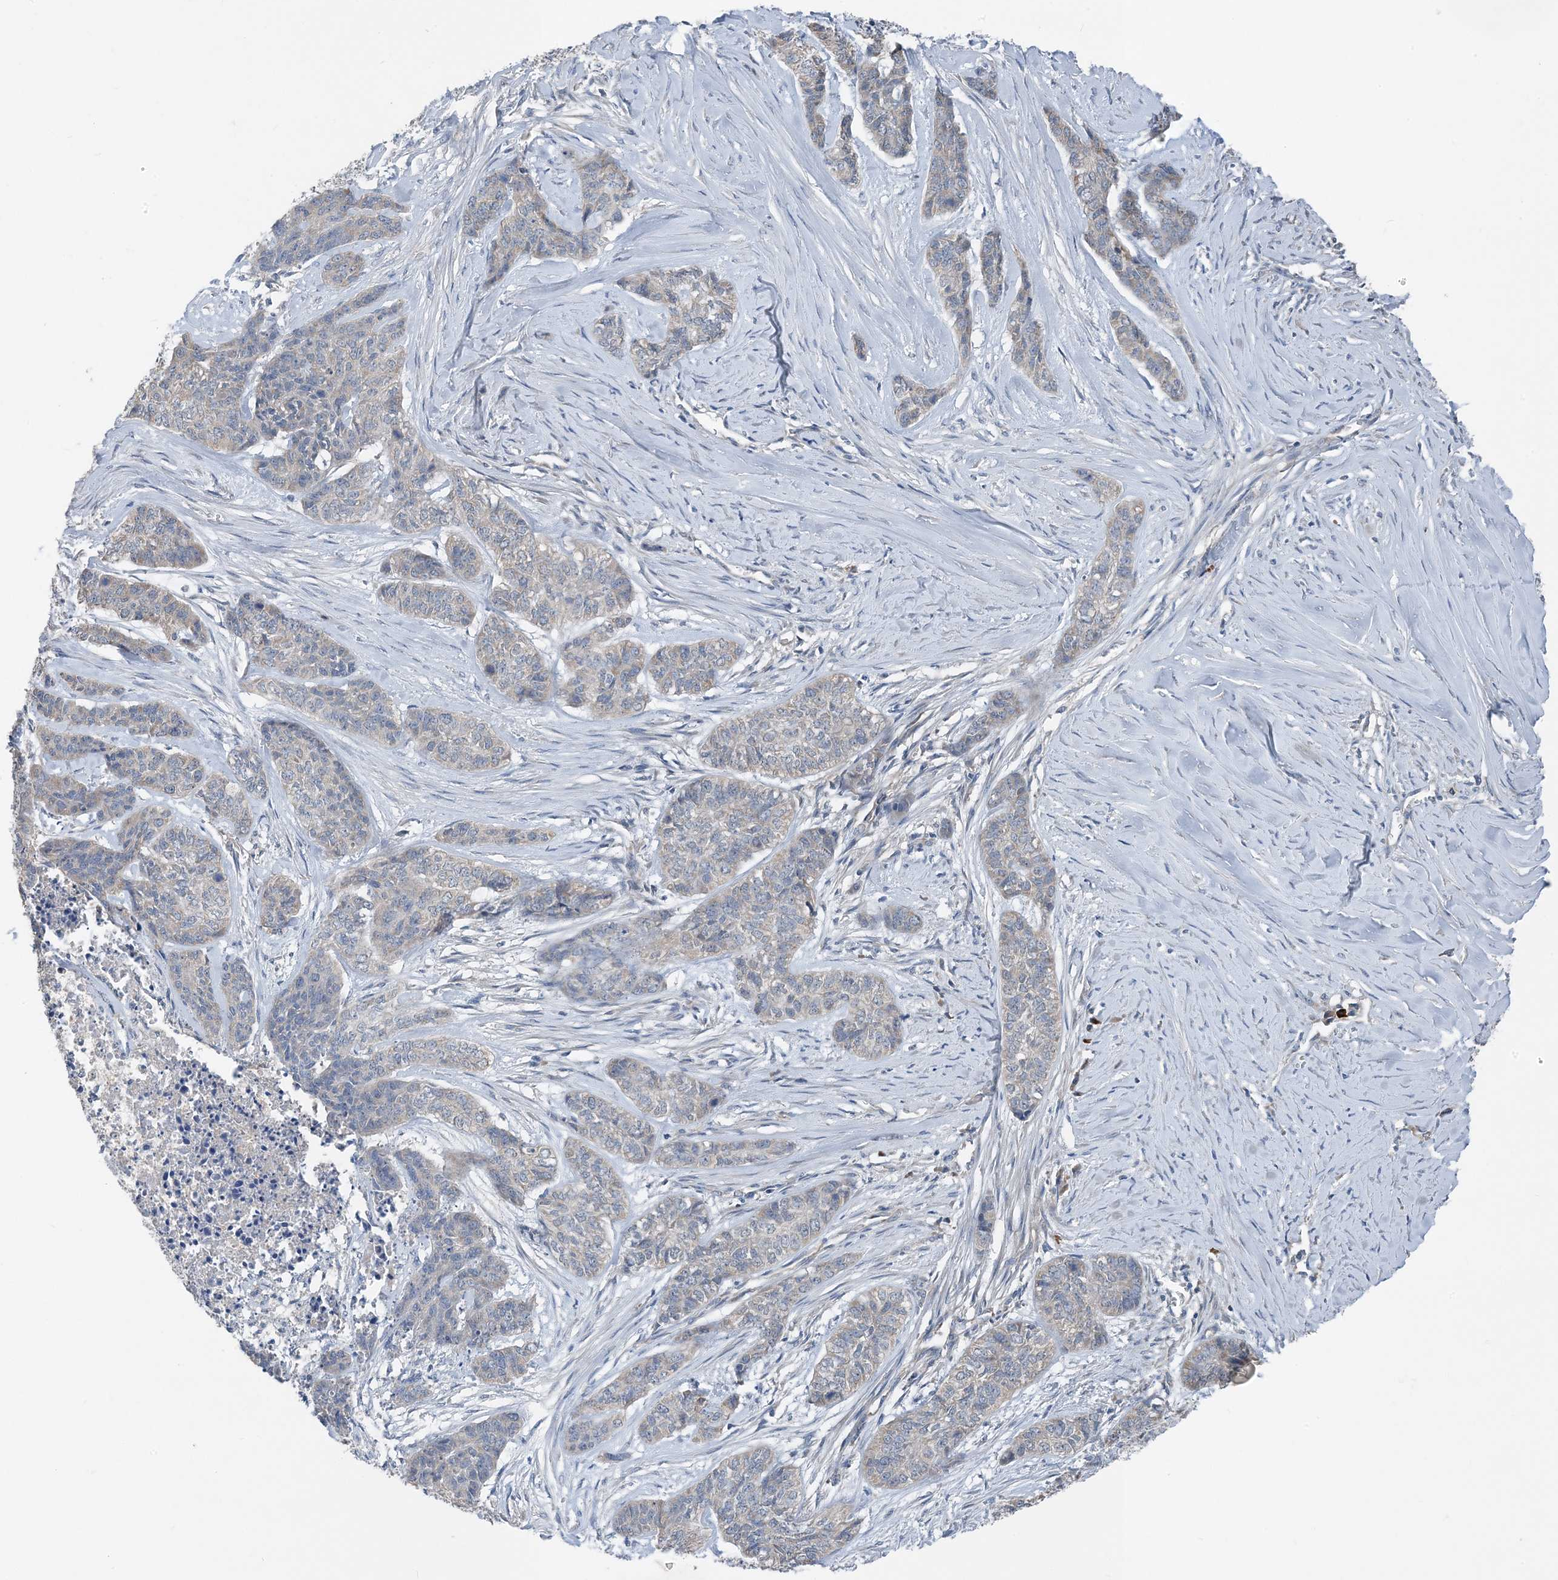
{"staining": {"intensity": "weak", "quantity": "<25%", "location": "cytoplasmic/membranous"}, "tissue": "skin cancer", "cell_type": "Tumor cells", "image_type": "cancer", "snomed": [{"axis": "morphology", "description": "Basal cell carcinoma"}, {"axis": "topography", "description": "Skin"}], "caption": "This is a micrograph of immunohistochemistry (IHC) staining of basal cell carcinoma (skin), which shows no staining in tumor cells.", "gene": "DHX30", "patient": {"sex": "female", "age": 64}}